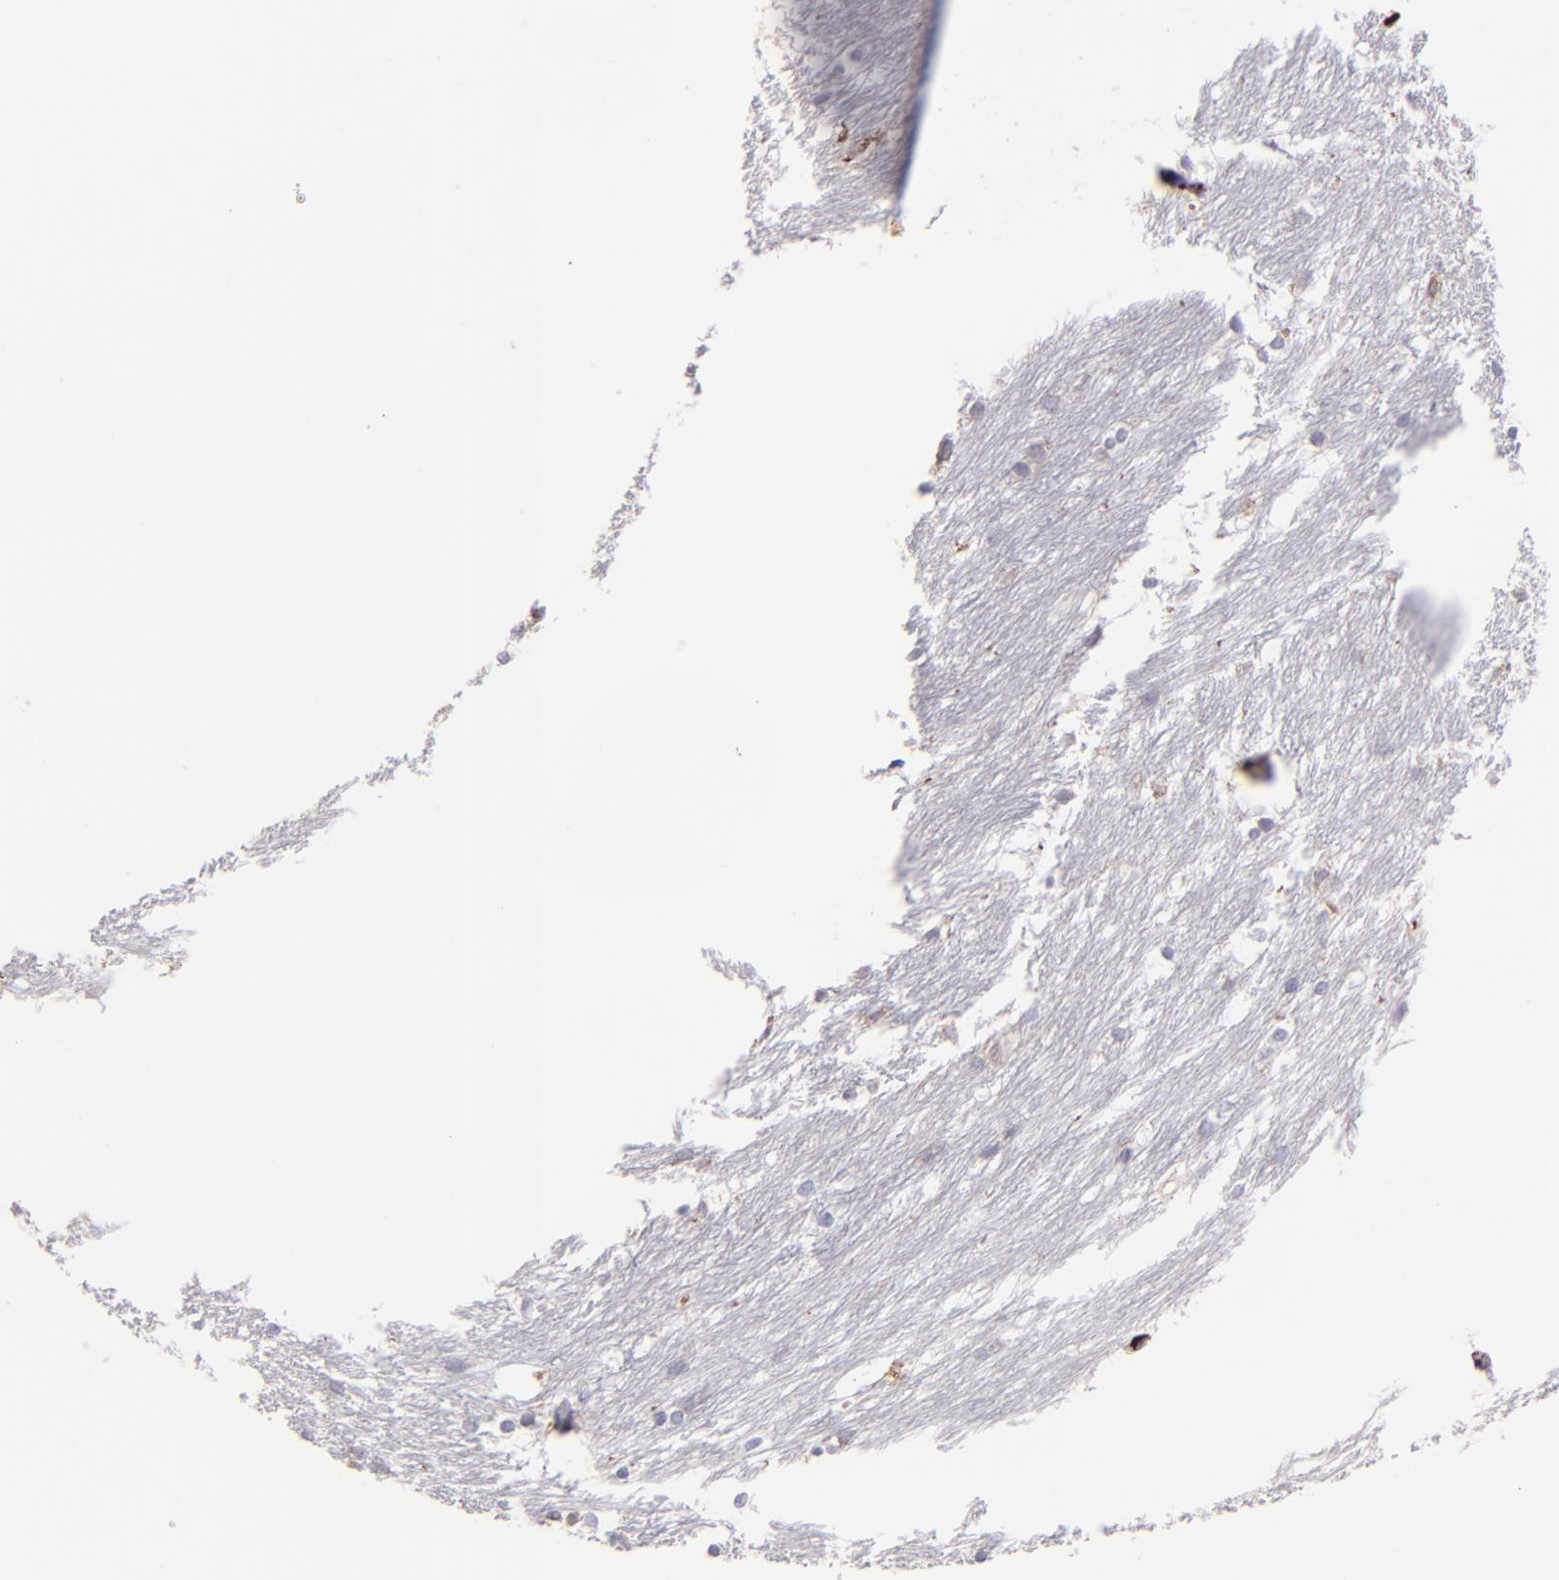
{"staining": {"intensity": "negative", "quantity": "none", "location": "none"}, "tissue": "caudate", "cell_type": "Glial cells", "image_type": "normal", "snomed": [{"axis": "morphology", "description": "Normal tissue, NOS"}, {"axis": "topography", "description": "Lateral ventricle wall"}], "caption": "Micrograph shows no protein staining in glial cells of benign caudate. (DAB (3,3'-diaminobenzidine) immunohistochemistry with hematoxylin counter stain).", "gene": "C1QA", "patient": {"sex": "female", "age": 19}}